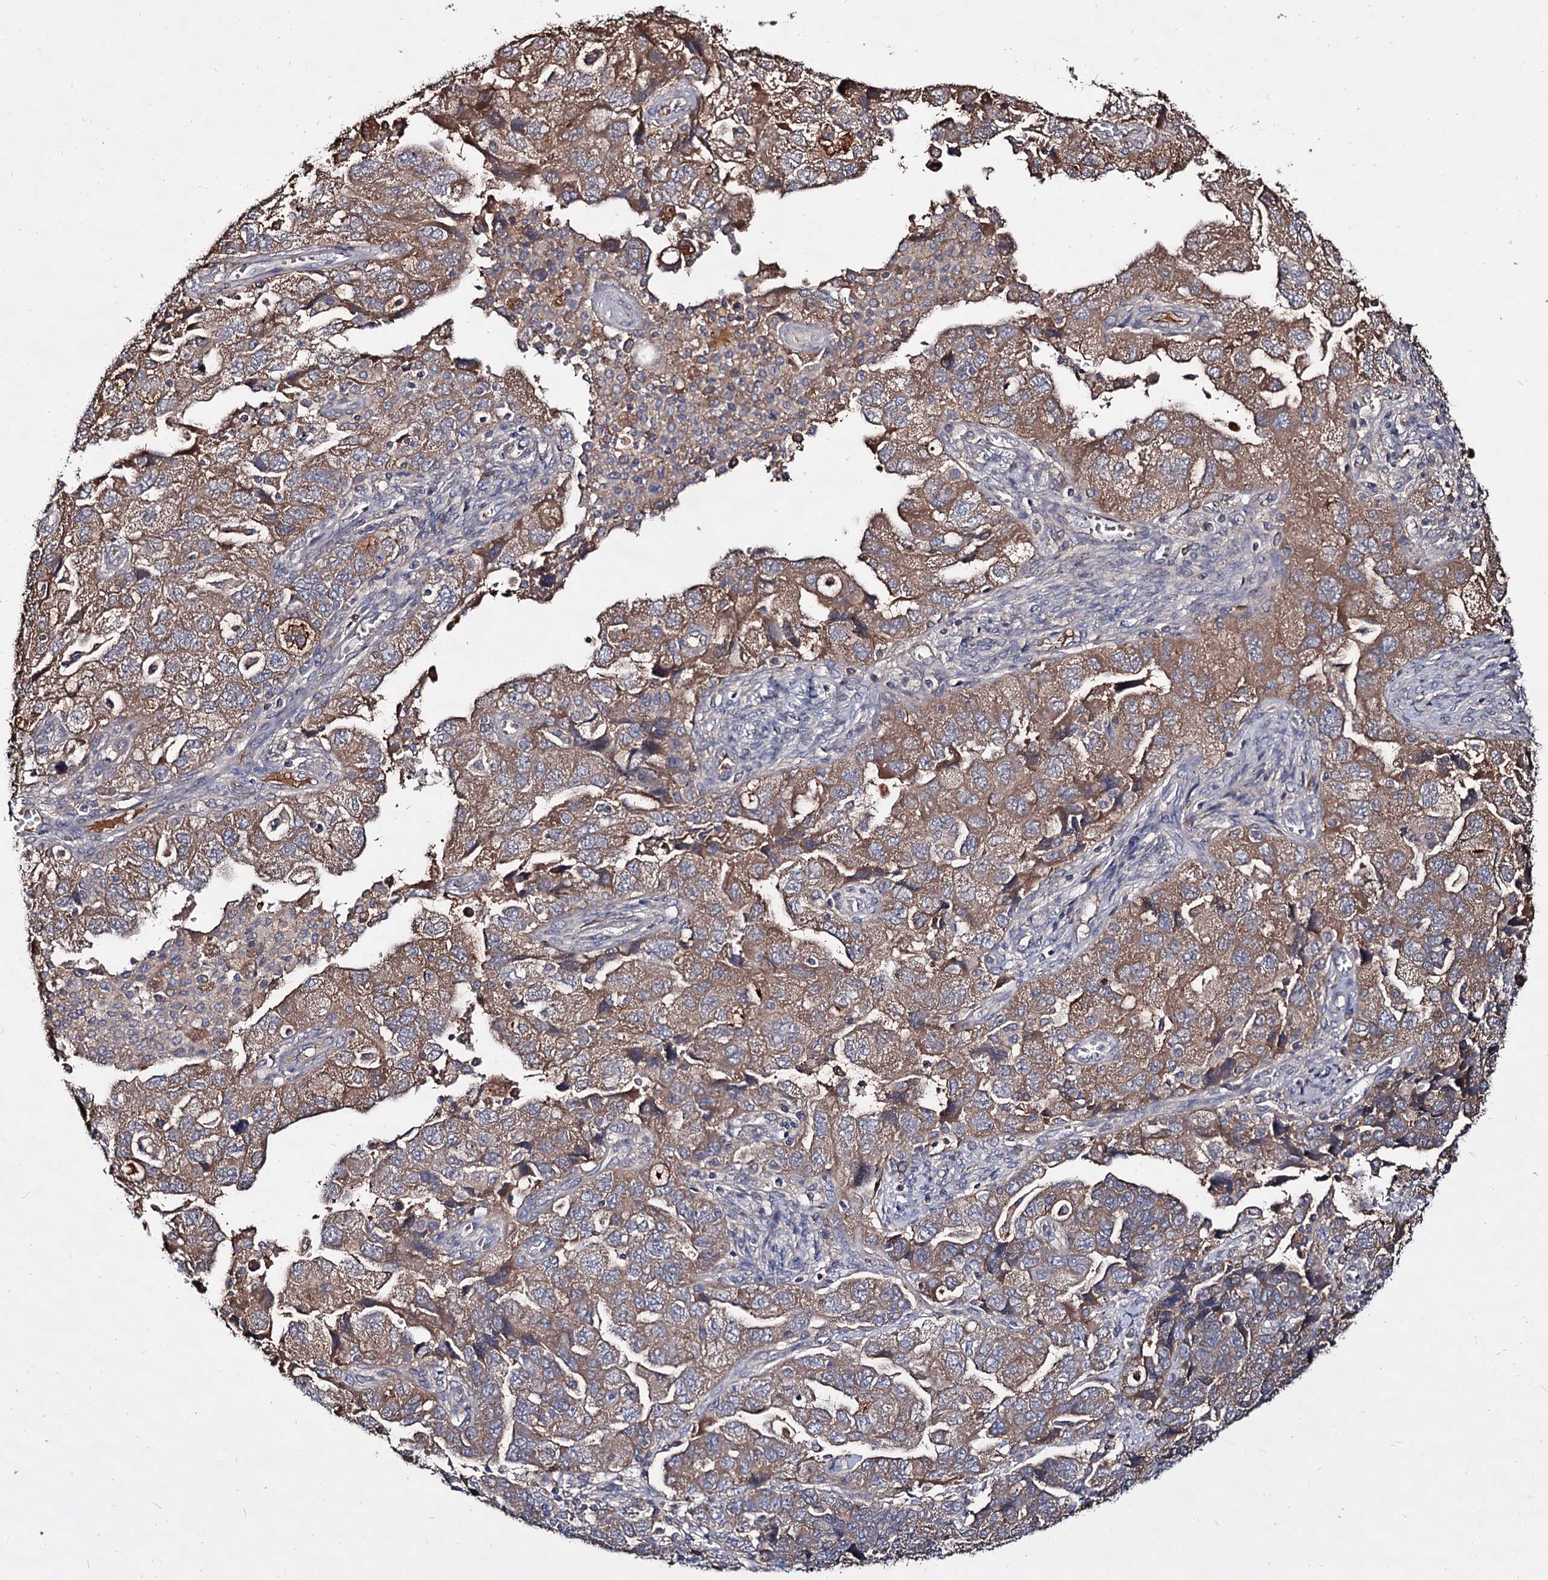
{"staining": {"intensity": "moderate", "quantity": ">75%", "location": "cytoplasmic/membranous"}, "tissue": "ovarian cancer", "cell_type": "Tumor cells", "image_type": "cancer", "snomed": [{"axis": "morphology", "description": "Carcinoma, NOS"}, {"axis": "morphology", "description": "Cystadenocarcinoma, serous, NOS"}, {"axis": "topography", "description": "Ovary"}], "caption": "Protein expression analysis of ovarian cancer (serous cystadenocarcinoma) reveals moderate cytoplasmic/membranous positivity in approximately >75% of tumor cells. The protein is shown in brown color, while the nuclei are stained blue.", "gene": "ARFIP2", "patient": {"sex": "female", "age": 69}}